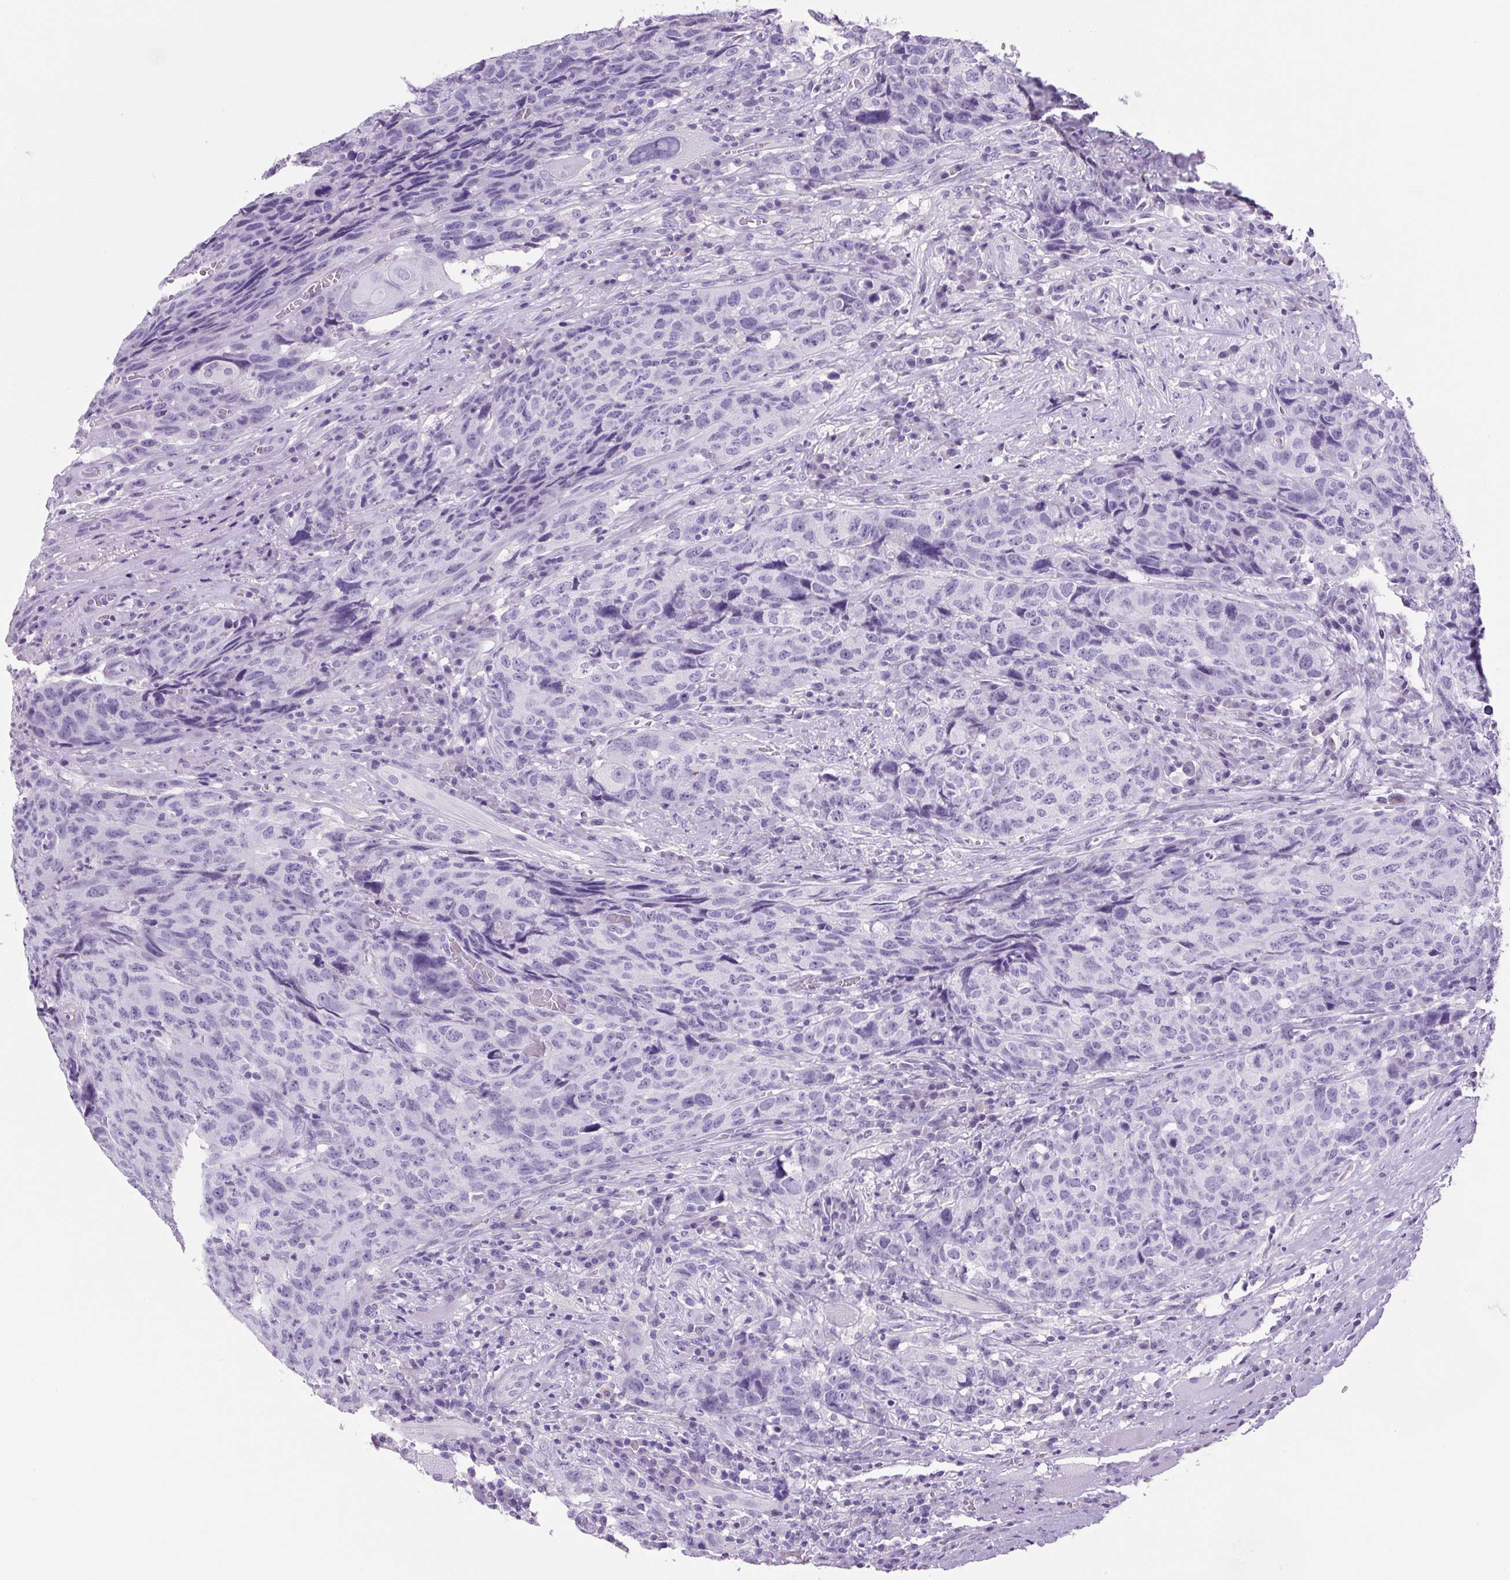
{"staining": {"intensity": "negative", "quantity": "none", "location": "none"}, "tissue": "head and neck cancer", "cell_type": "Tumor cells", "image_type": "cancer", "snomed": [{"axis": "morphology", "description": "Squamous cell carcinoma, NOS"}, {"axis": "topography", "description": "Head-Neck"}], "caption": "Tumor cells show no significant positivity in head and neck cancer.", "gene": "PRRT1", "patient": {"sex": "male", "age": 66}}